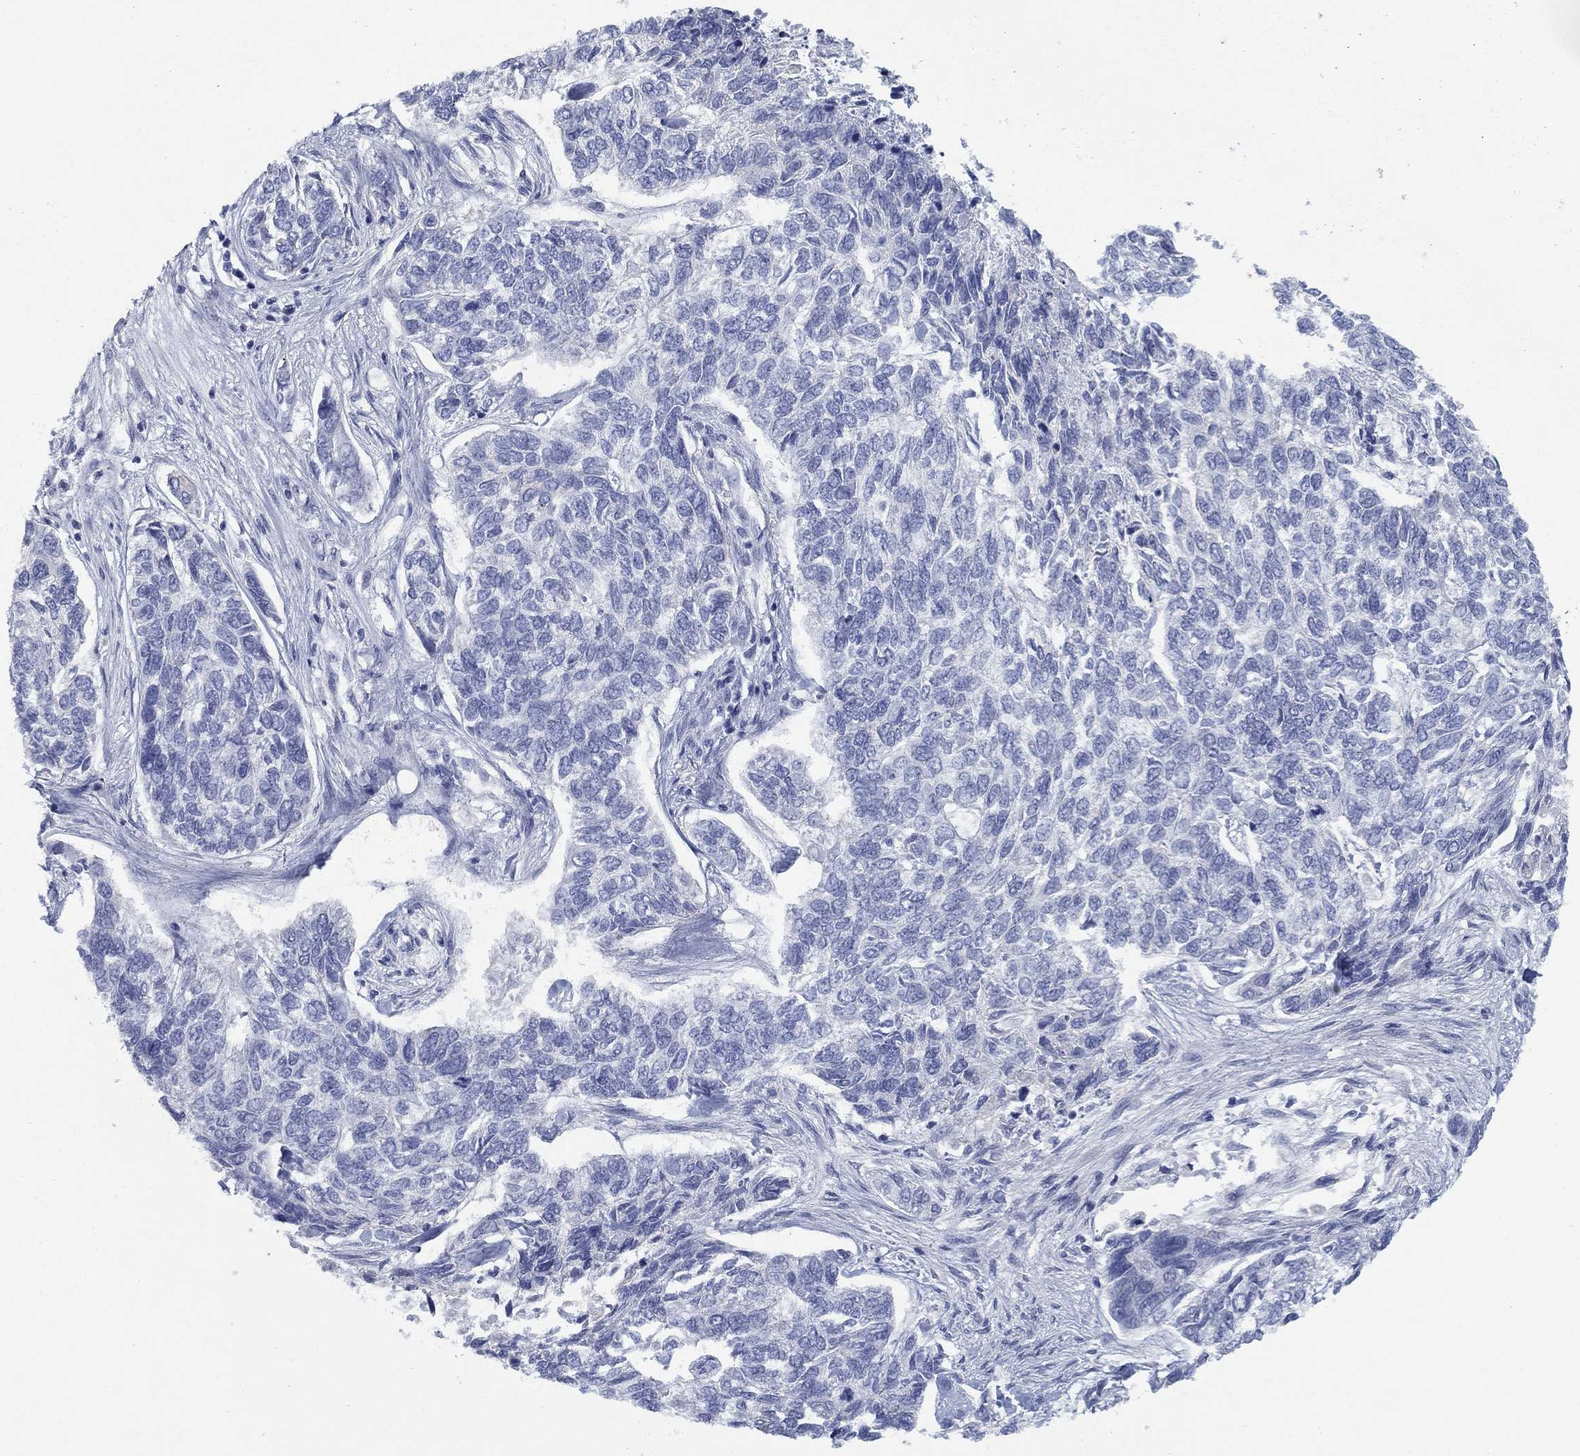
{"staining": {"intensity": "negative", "quantity": "none", "location": "none"}, "tissue": "skin cancer", "cell_type": "Tumor cells", "image_type": "cancer", "snomed": [{"axis": "morphology", "description": "Basal cell carcinoma"}, {"axis": "topography", "description": "Skin"}], "caption": "Immunohistochemistry image of human basal cell carcinoma (skin) stained for a protein (brown), which displays no staining in tumor cells.", "gene": "APOC3", "patient": {"sex": "female", "age": 65}}